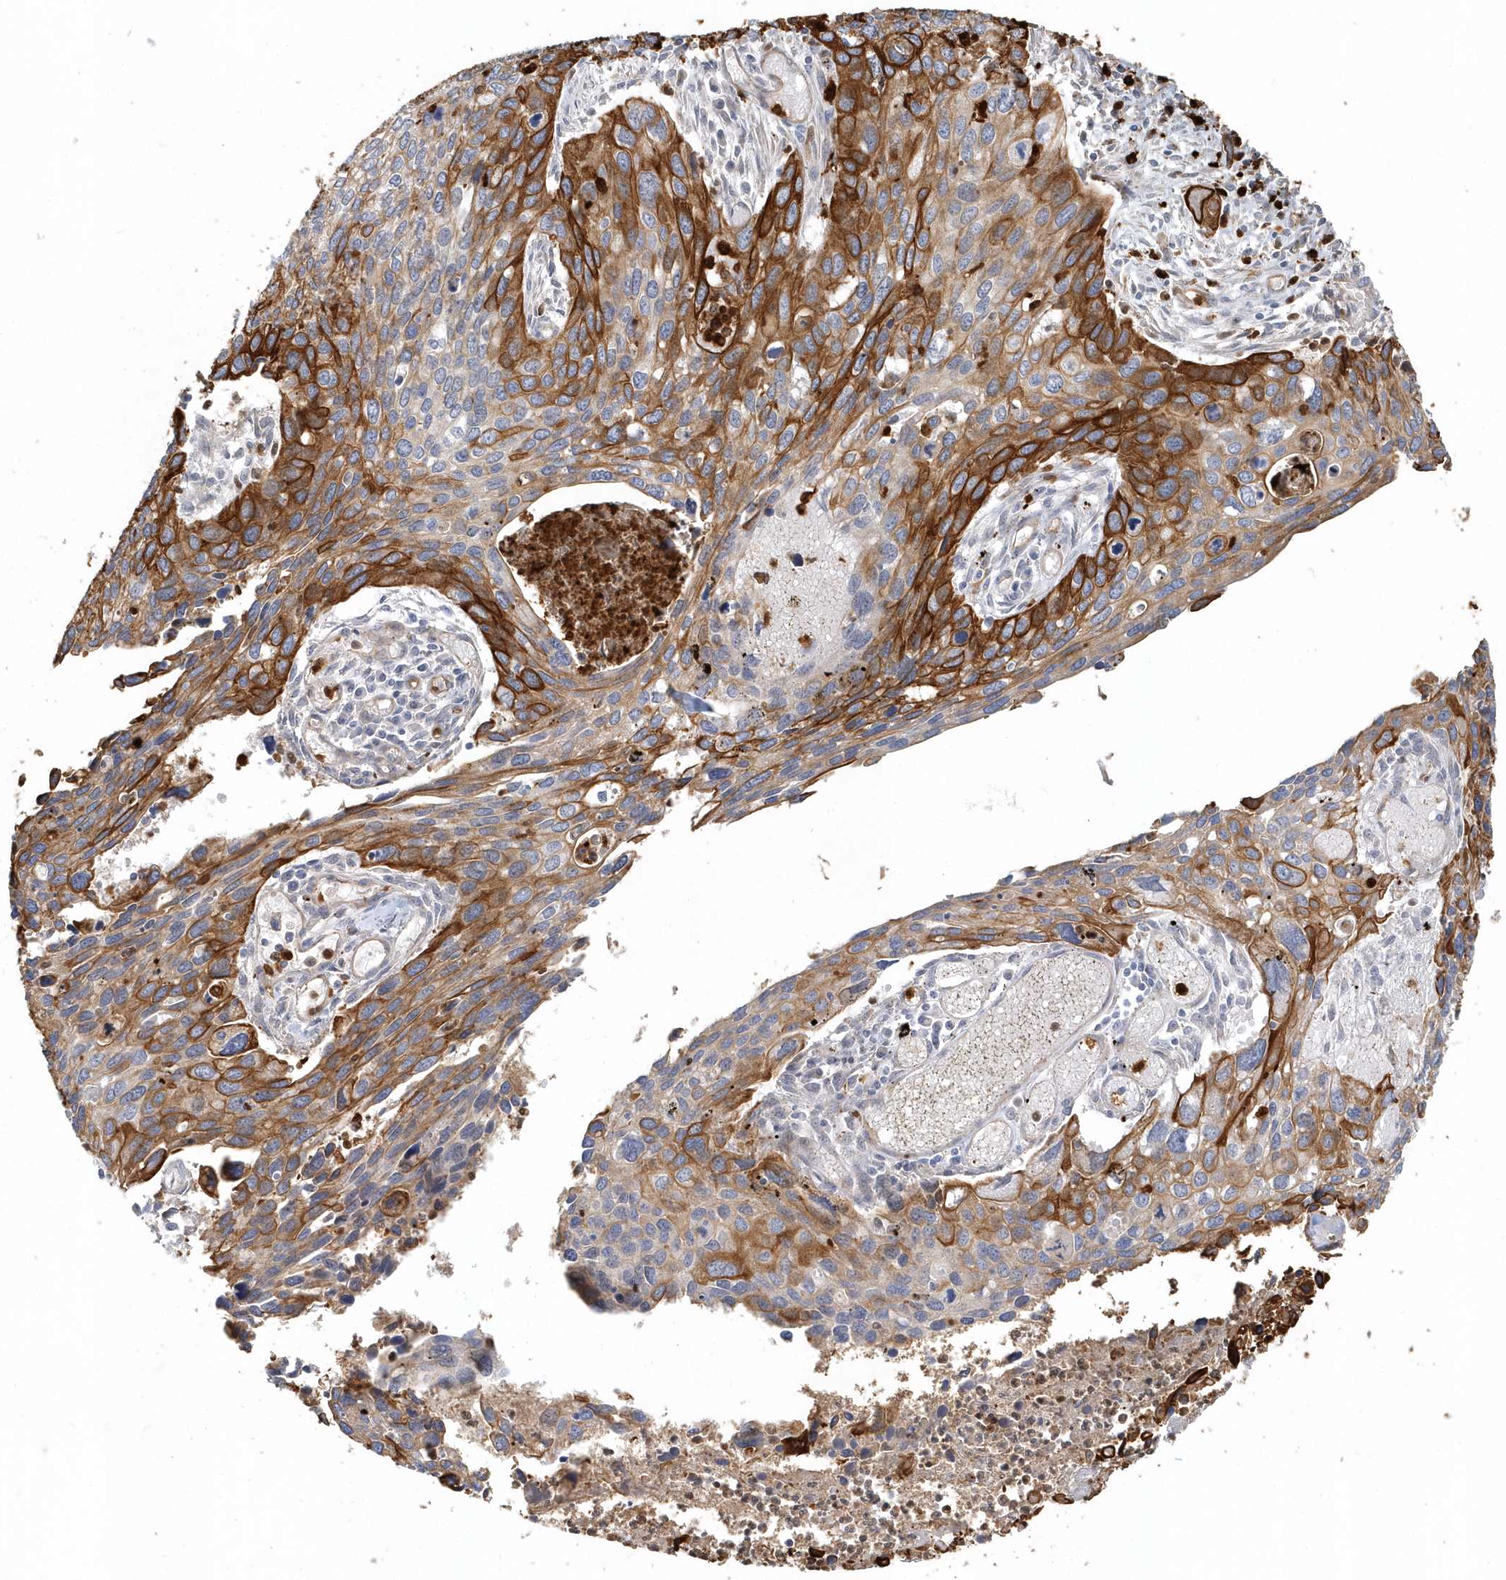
{"staining": {"intensity": "strong", "quantity": ">75%", "location": "cytoplasmic/membranous"}, "tissue": "cervical cancer", "cell_type": "Tumor cells", "image_type": "cancer", "snomed": [{"axis": "morphology", "description": "Squamous cell carcinoma, NOS"}, {"axis": "topography", "description": "Cervix"}], "caption": "Protein analysis of cervical cancer tissue shows strong cytoplasmic/membranous staining in about >75% of tumor cells. (IHC, brightfield microscopy, high magnification).", "gene": "DNAH1", "patient": {"sex": "female", "age": 55}}